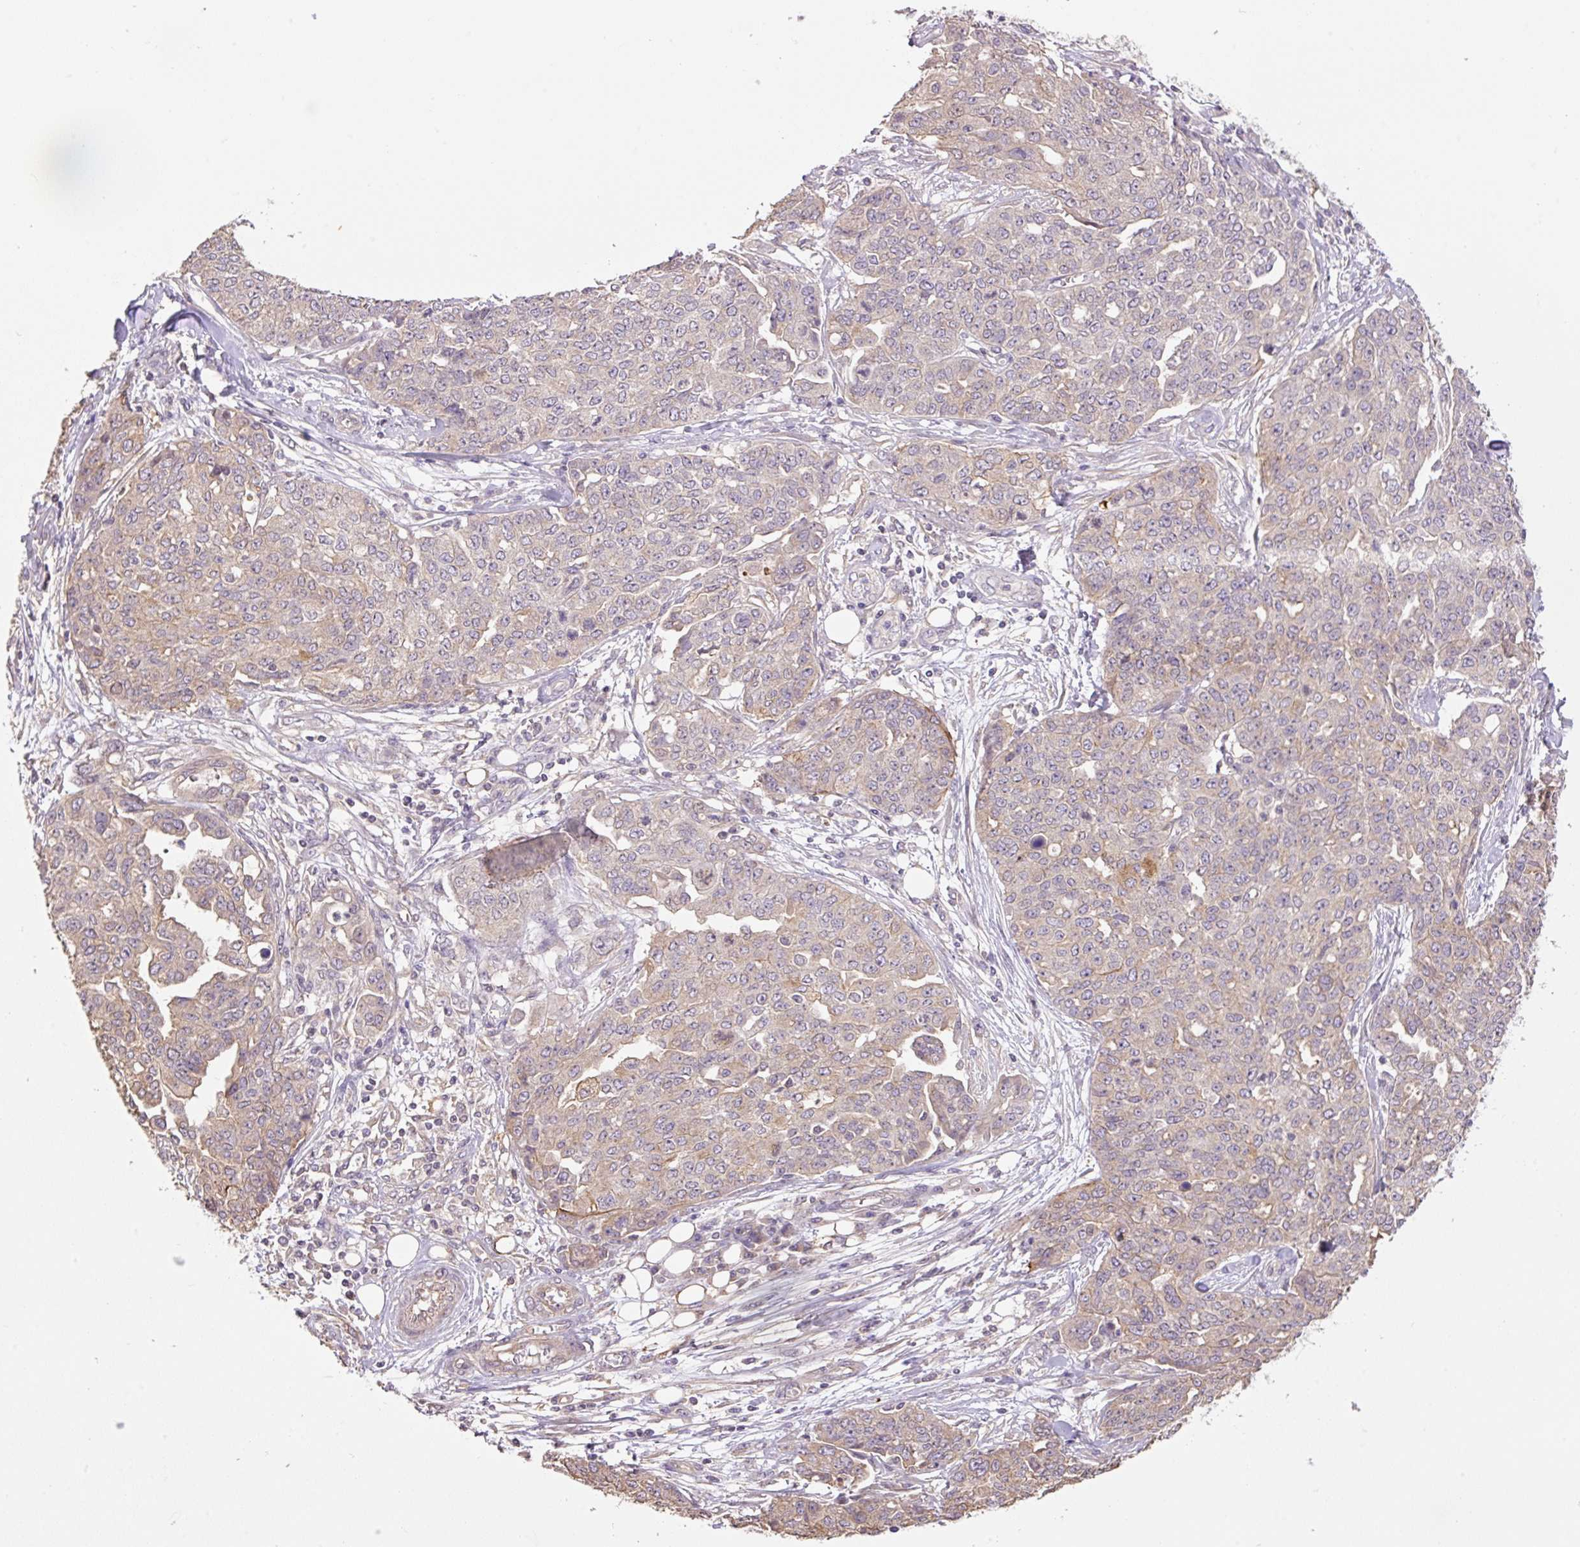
{"staining": {"intensity": "weak", "quantity": "25%-75%", "location": "cytoplasmic/membranous"}, "tissue": "ovarian cancer", "cell_type": "Tumor cells", "image_type": "cancer", "snomed": [{"axis": "morphology", "description": "Cystadenocarcinoma, serous, NOS"}, {"axis": "topography", "description": "Soft tissue"}, {"axis": "topography", "description": "Ovary"}], "caption": "Protein expression analysis of ovarian serous cystadenocarcinoma reveals weak cytoplasmic/membranous expression in about 25%-75% of tumor cells.", "gene": "COX8A", "patient": {"sex": "female", "age": 57}}